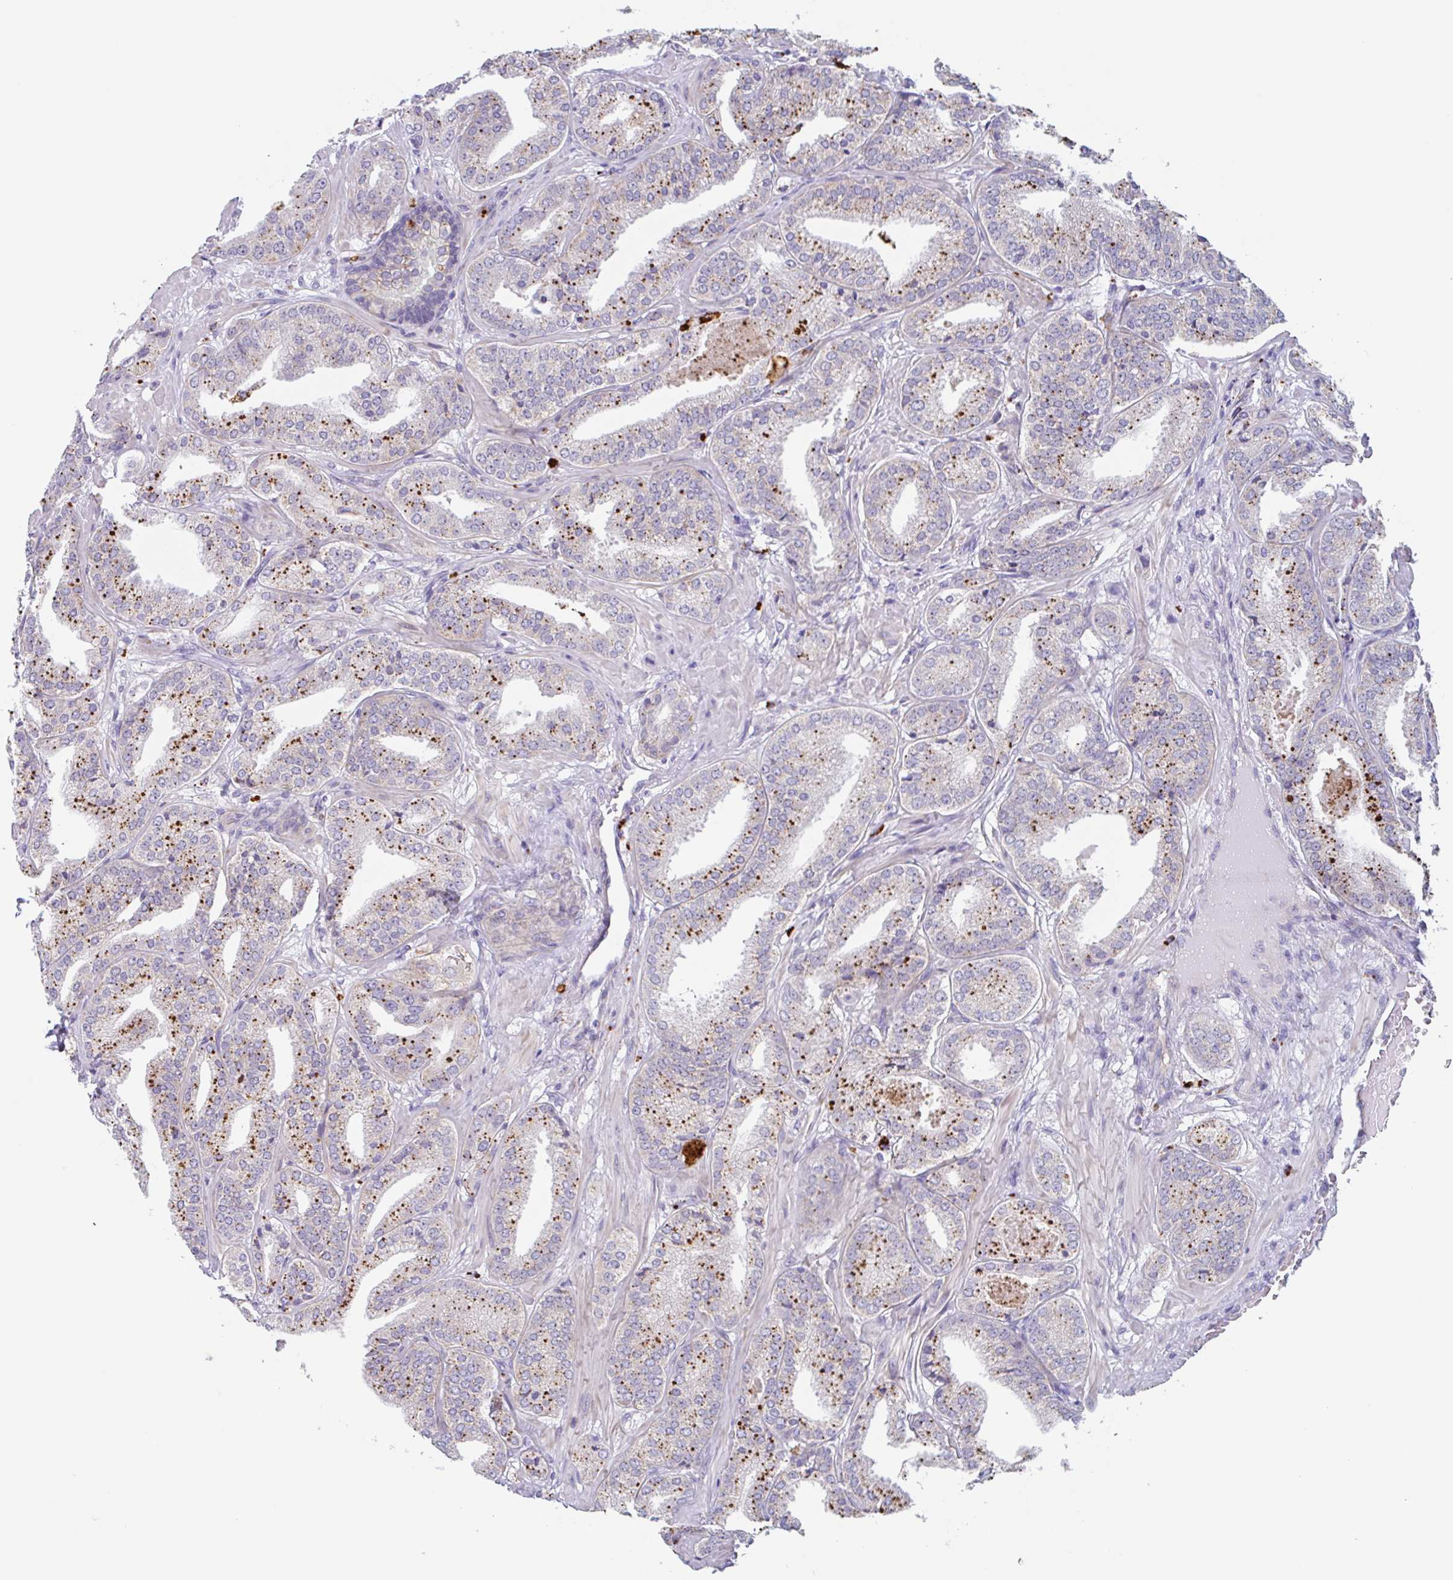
{"staining": {"intensity": "moderate", "quantity": "25%-75%", "location": "cytoplasmic/membranous"}, "tissue": "prostate cancer", "cell_type": "Tumor cells", "image_type": "cancer", "snomed": [{"axis": "morphology", "description": "Adenocarcinoma, High grade"}, {"axis": "topography", "description": "Prostate"}], "caption": "The histopathology image shows immunohistochemical staining of prostate cancer. There is moderate cytoplasmic/membranous positivity is present in approximately 25%-75% of tumor cells. Using DAB (3,3'-diaminobenzidine) (brown) and hematoxylin (blue) stains, captured at high magnification using brightfield microscopy.", "gene": "LENG9", "patient": {"sex": "male", "age": 63}}